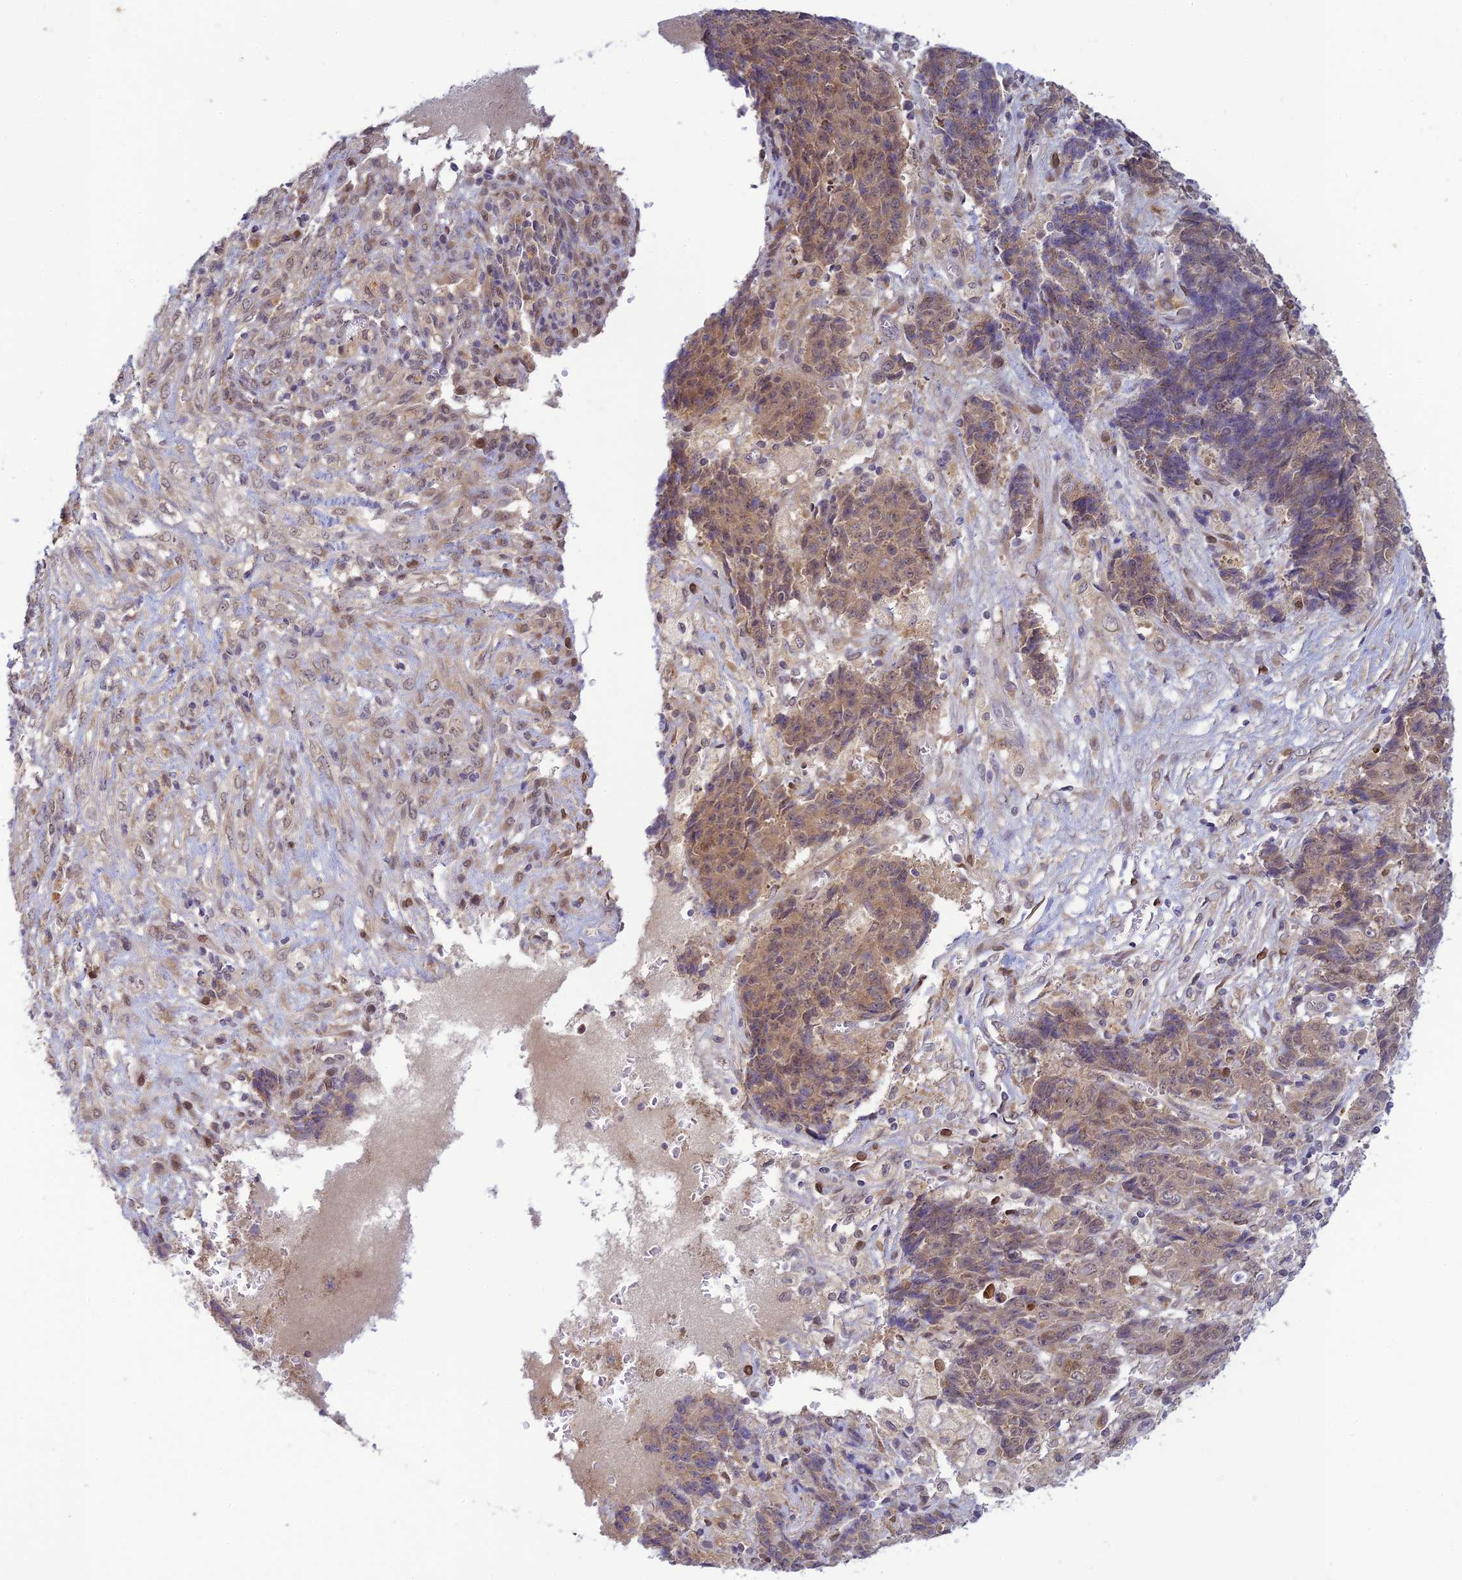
{"staining": {"intensity": "weak", "quantity": ">75%", "location": "cytoplasmic/membranous,nuclear"}, "tissue": "ovarian cancer", "cell_type": "Tumor cells", "image_type": "cancer", "snomed": [{"axis": "morphology", "description": "Carcinoma, endometroid"}, {"axis": "topography", "description": "Ovary"}], "caption": "Ovarian cancer was stained to show a protein in brown. There is low levels of weak cytoplasmic/membranous and nuclear positivity in about >75% of tumor cells. (Brightfield microscopy of DAB IHC at high magnification).", "gene": "SKIC8", "patient": {"sex": "female", "age": 42}}